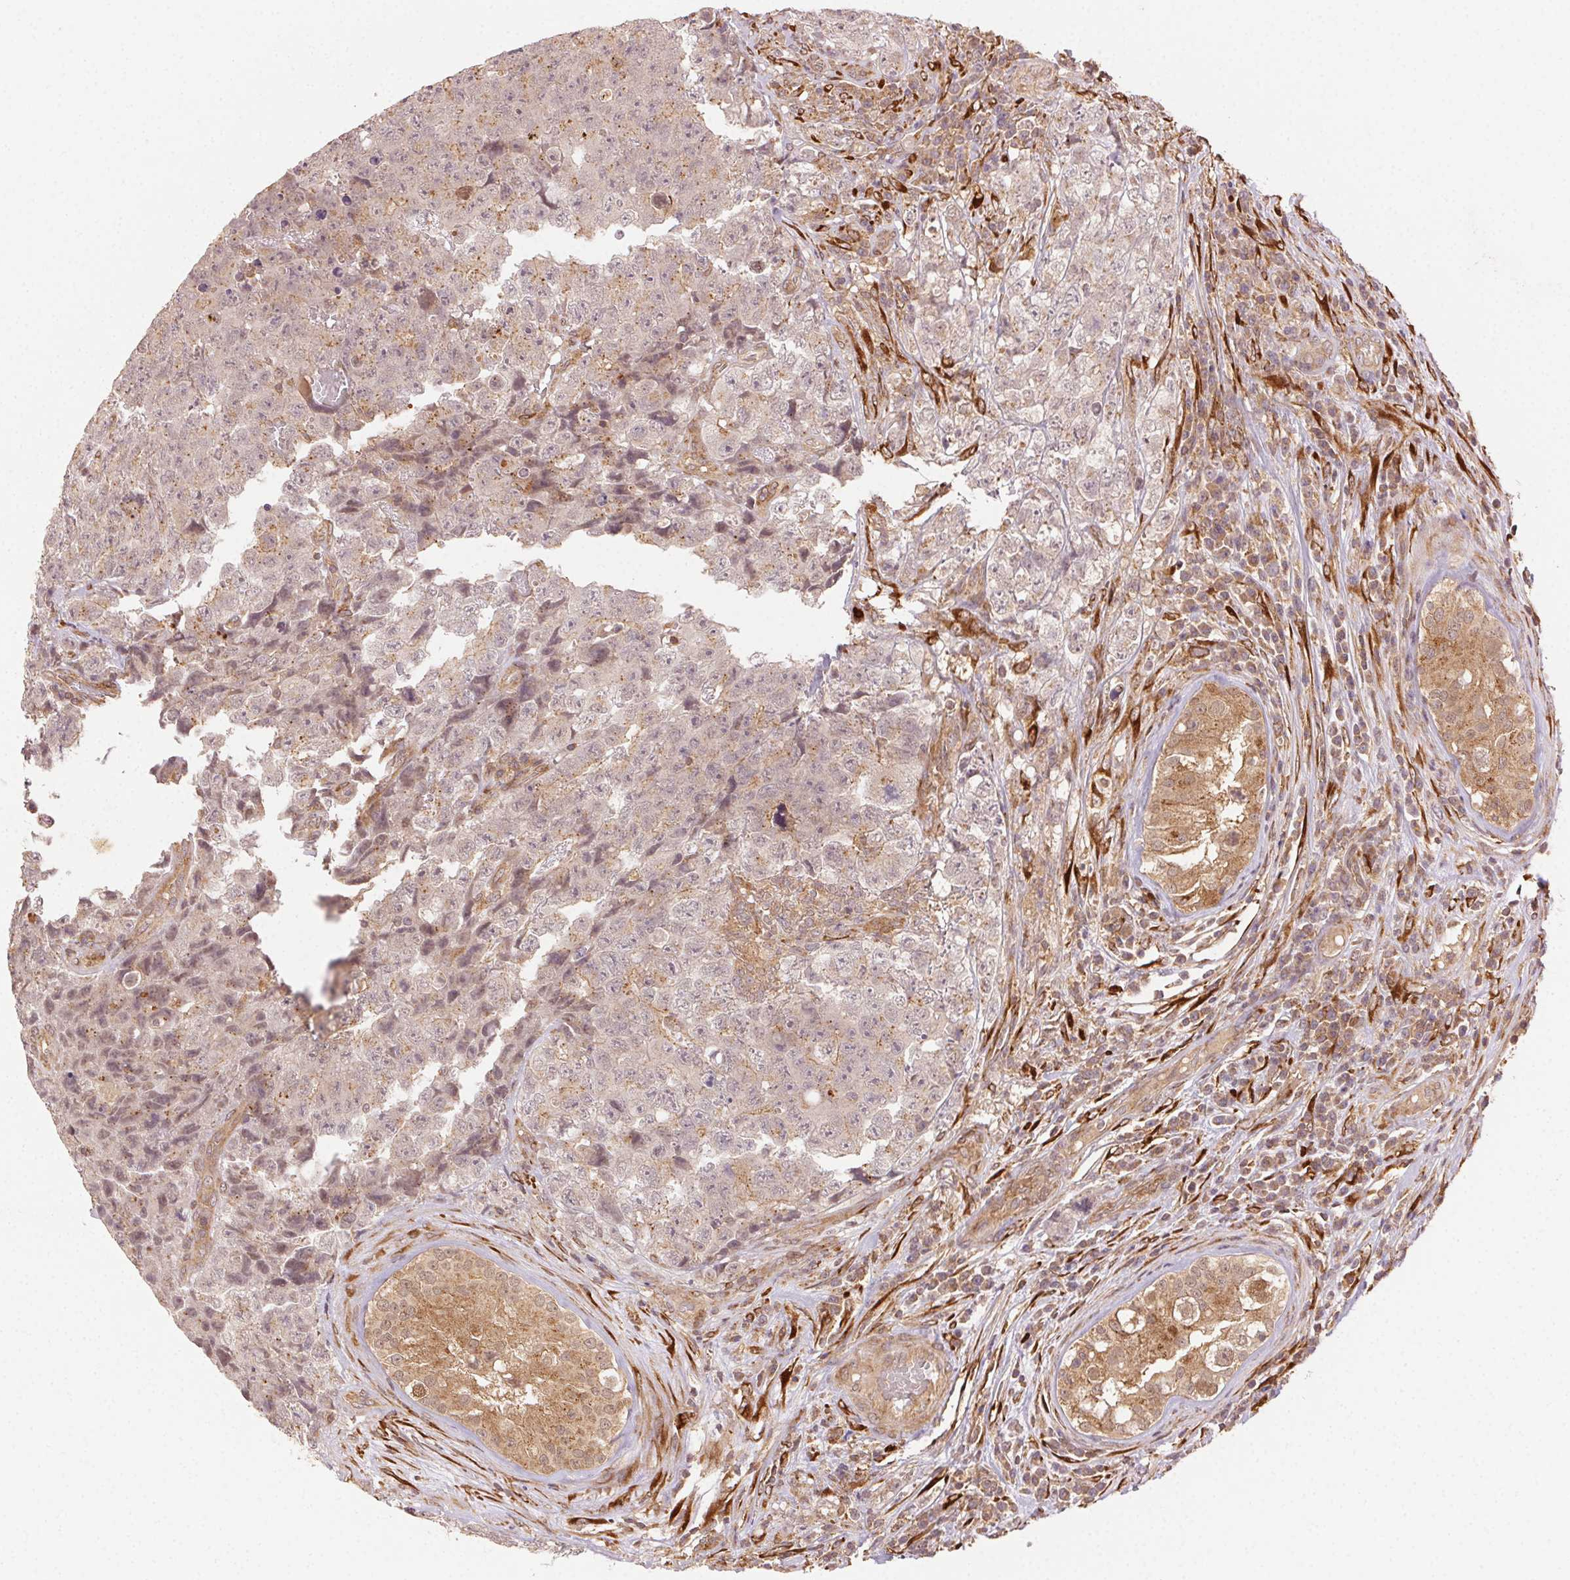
{"staining": {"intensity": "weak", "quantity": ">75%", "location": "cytoplasmic/membranous"}, "tissue": "testis cancer", "cell_type": "Tumor cells", "image_type": "cancer", "snomed": [{"axis": "morphology", "description": "Carcinoma, Embryonal, NOS"}, {"axis": "topography", "description": "Testis"}], "caption": "Tumor cells reveal low levels of weak cytoplasmic/membranous positivity in about >75% of cells in embryonal carcinoma (testis).", "gene": "KLHL15", "patient": {"sex": "male", "age": 18}}